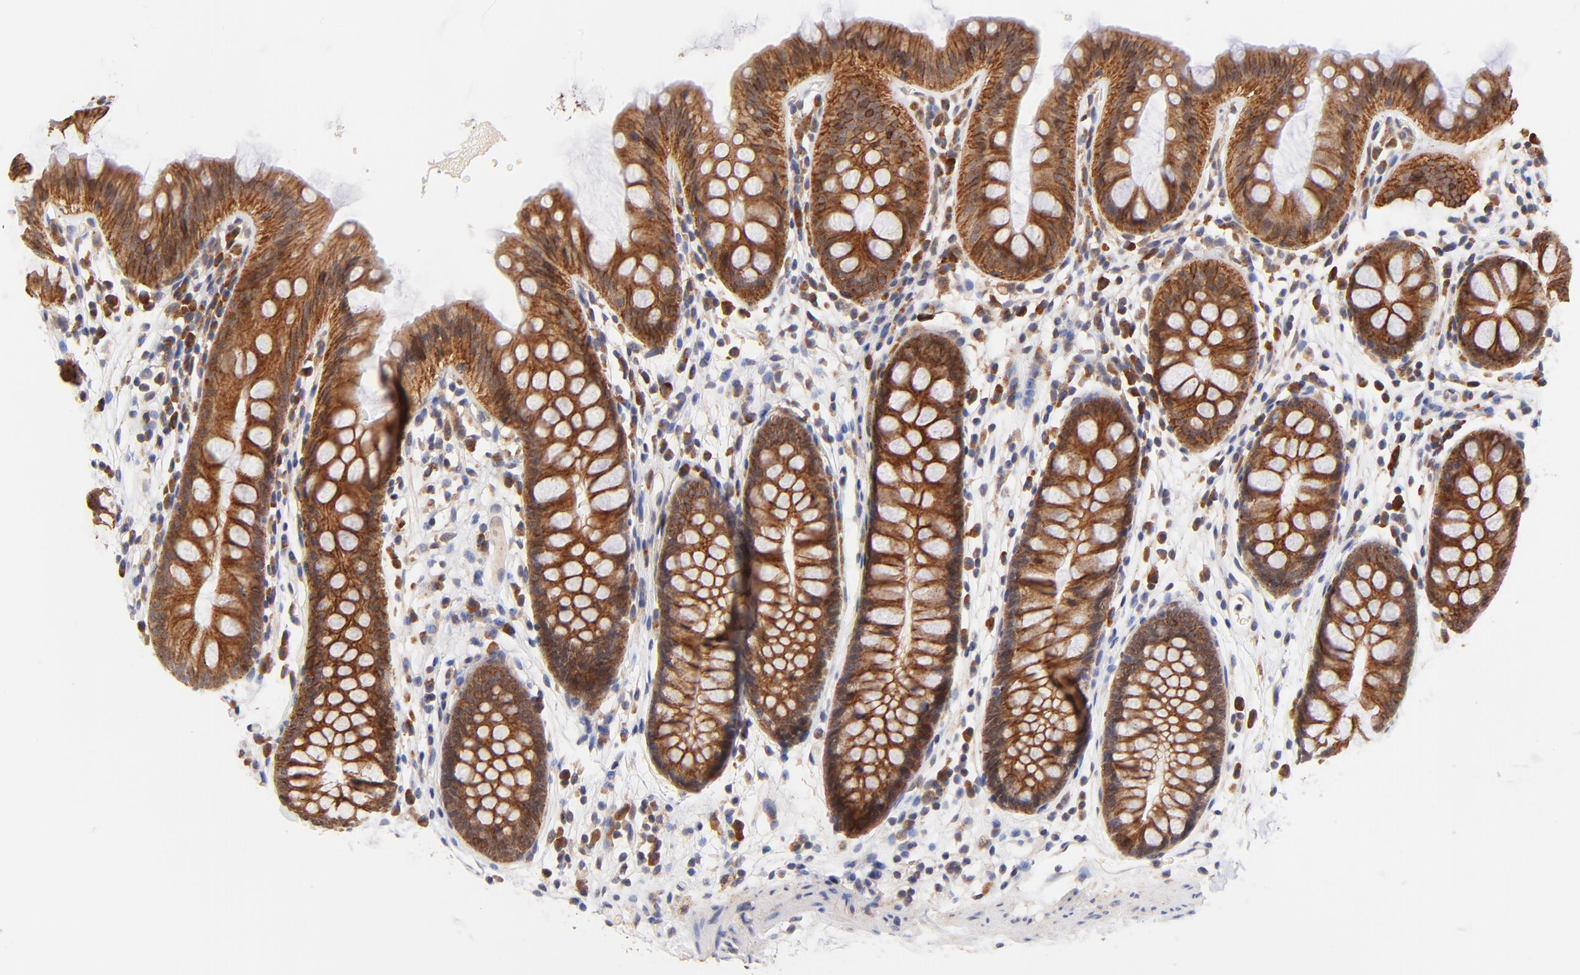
{"staining": {"intensity": "weak", "quantity": "25%-75%", "location": "cytoplasmic/membranous"}, "tissue": "colon", "cell_type": "Endothelial cells", "image_type": "normal", "snomed": [{"axis": "morphology", "description": "Normal tissue, NOS"}, {"axis": "topography", "description": "Smooth muscle"}, {"axis": "topography", "description": "Colon"}], "caption": "A brown stain highlights weak cytoplasmic/membranous staining of a protein in endothelial cells of benign colon. Nuclei are stained in blue.", "gene": "TXNL1", "patient": {"sex": "male", "age": 67}}